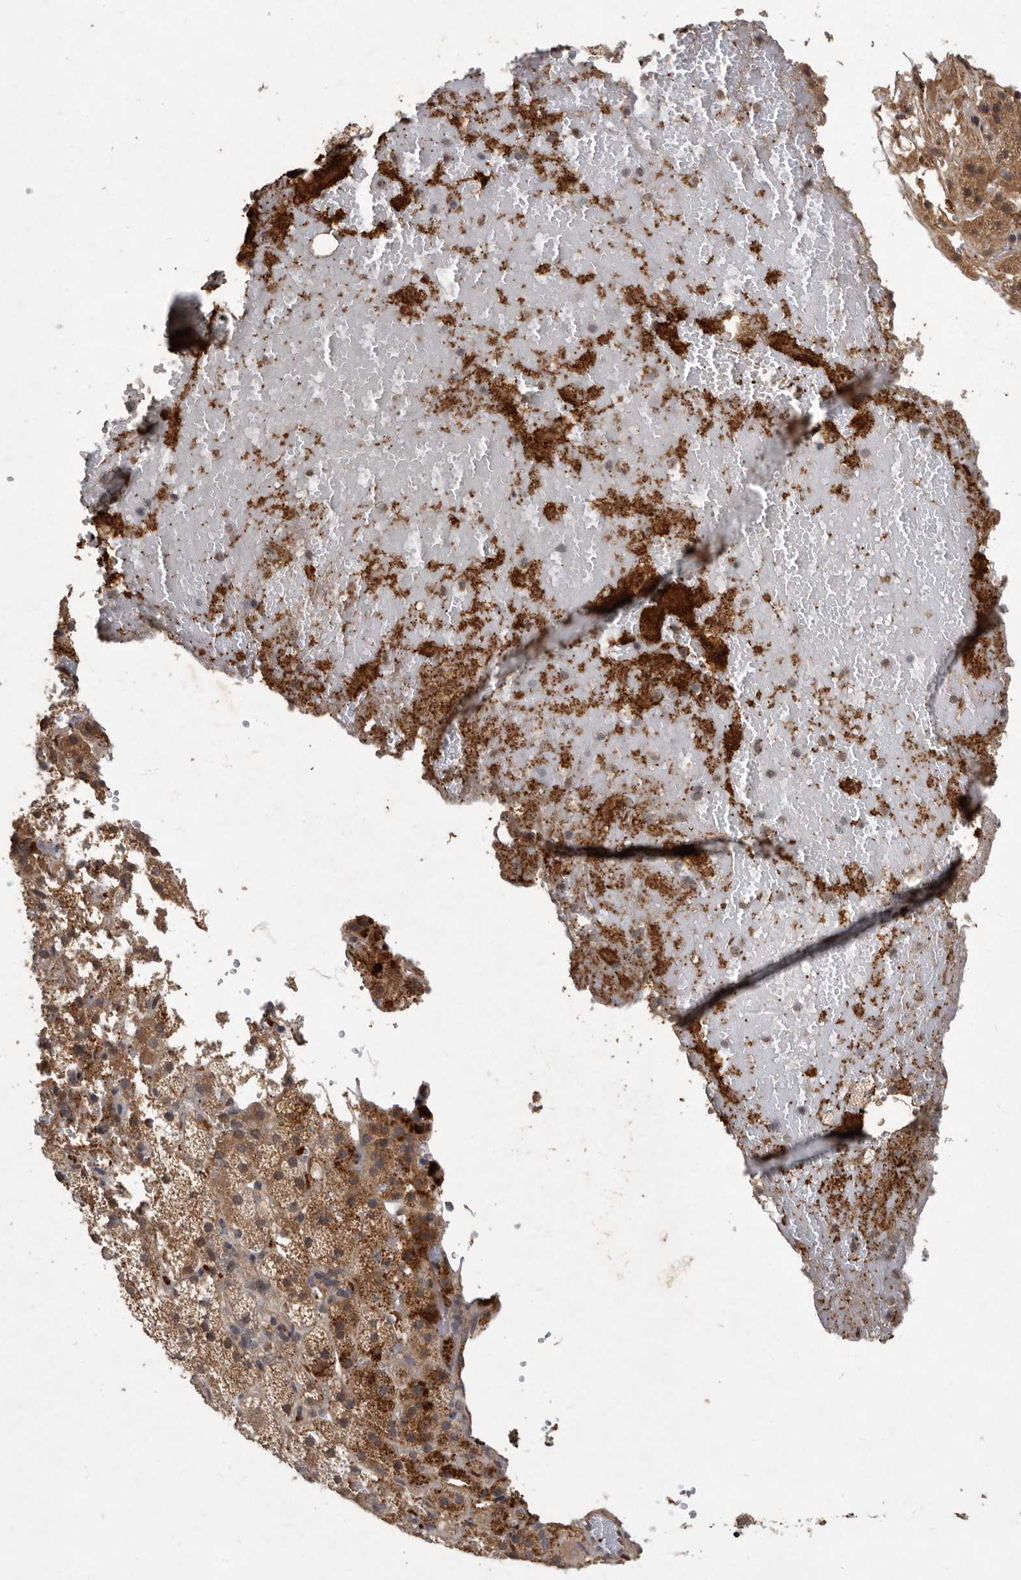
{"staining": {"intensity": "strong", "quantity": "<25%", "location": "cytoplasmic/membranous"}, "tissue": "adrenal gland", "cell_type": "Glandular cells", "image_type": "normal", "snomed": [{"axis": "morphology", "description": "Normal tissue, NOS"}, {"axis": "topography", "description": "Adrenal gland"}], "caption": "Immunohistochemical staining of normal adrenal gland displays strong cytoplasmic/membranous protein expression in about <25% of glandular cells. Immunohistochemistry stains the protein of interest in brown and the nuclei are stained blue.", "gene": "DNAJC28", "patient": {"sex": "female", "age": 59}}